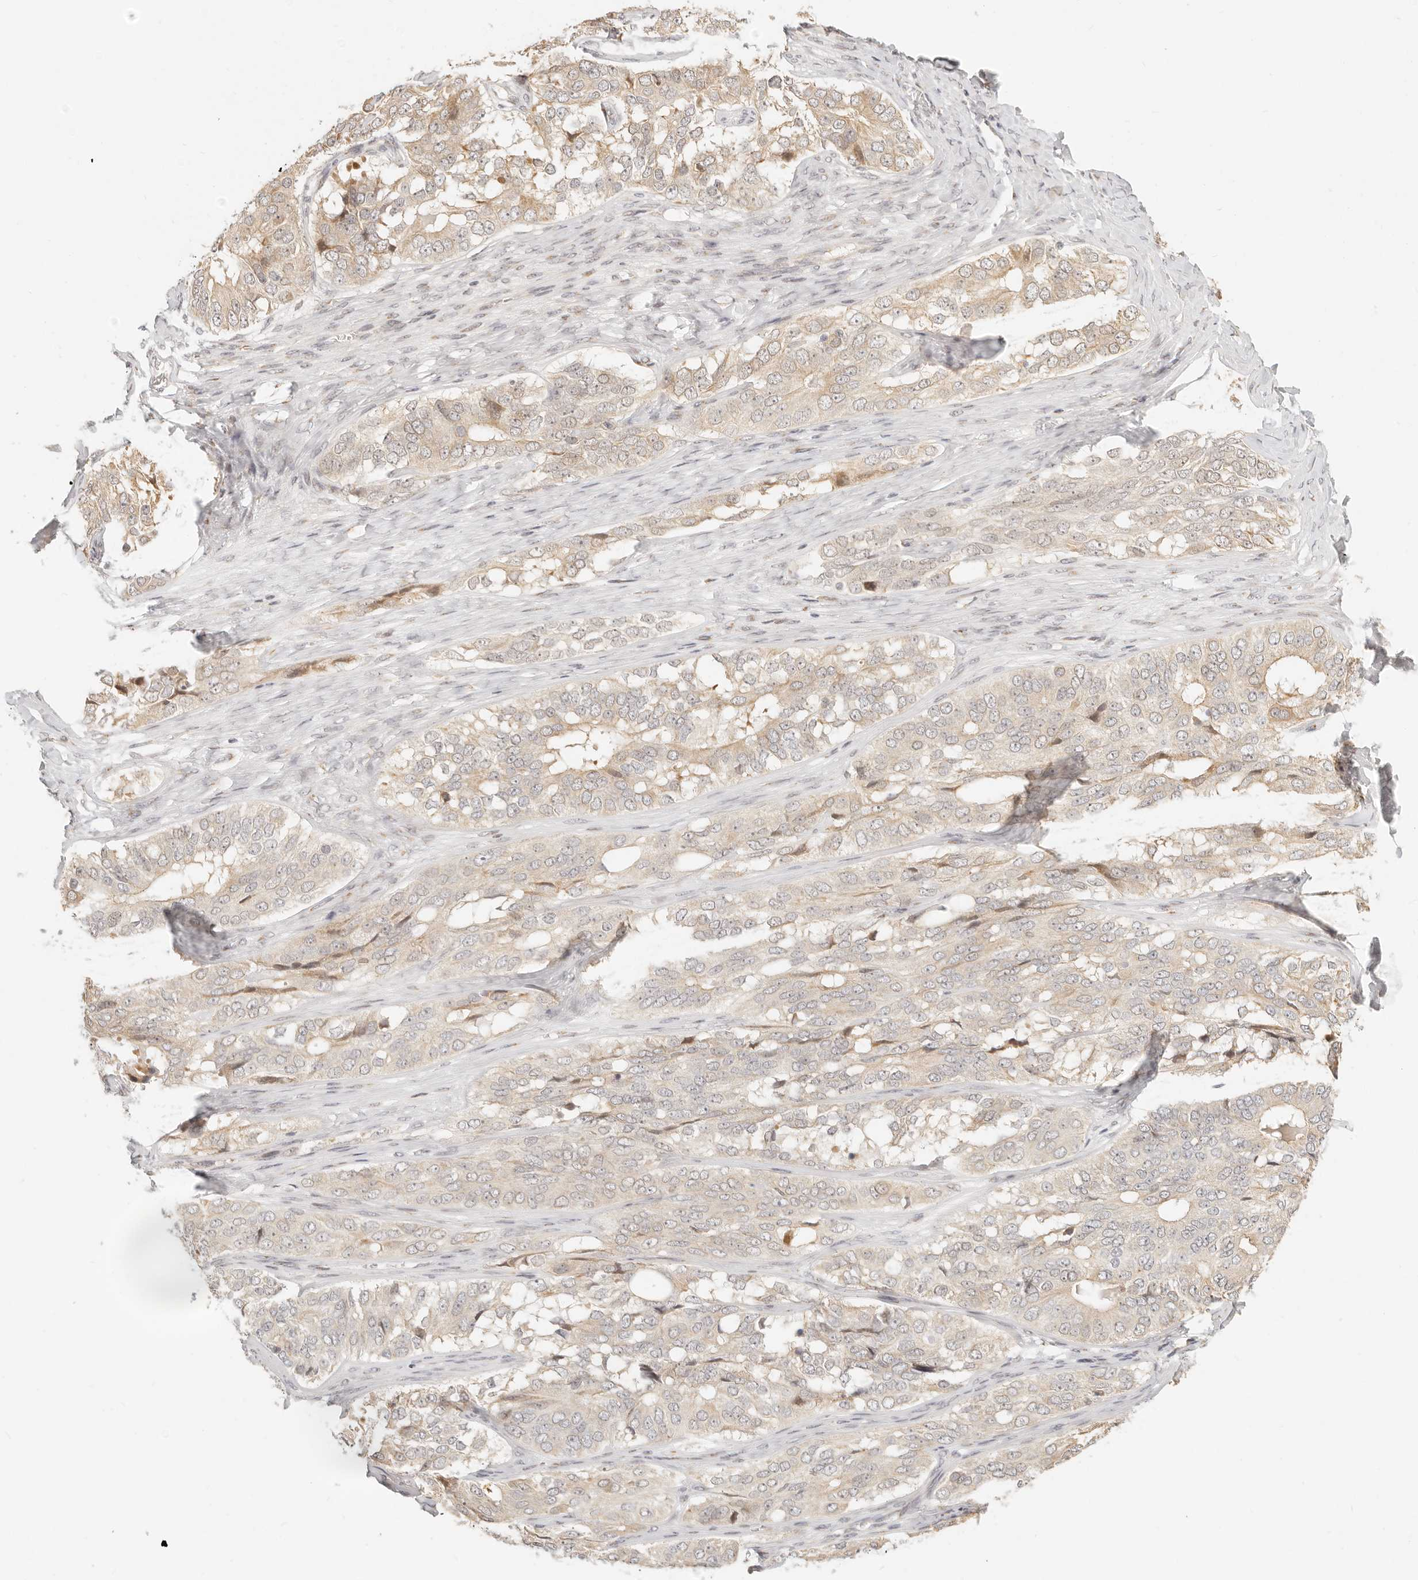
{"staining": {"intensity": "weak", "quantity": "<25%", "location": "cytoplasmic/membranous"}, "tissue": "ovarian cancer", "cell_type": "Tumor cells", "image_type": "cancer", "snomed": [{"axis": "morphology", "description": "Carcinoma, endometroid"}, {"axis": "topography", "description": "Ovary"}], "caption": "This is an IHC micrograph of human ovarian endometroid carcinoma. There is no expression in tumor cells.", "gene": "FAM20B", "patient": {"sex": "female", "age": 51}}